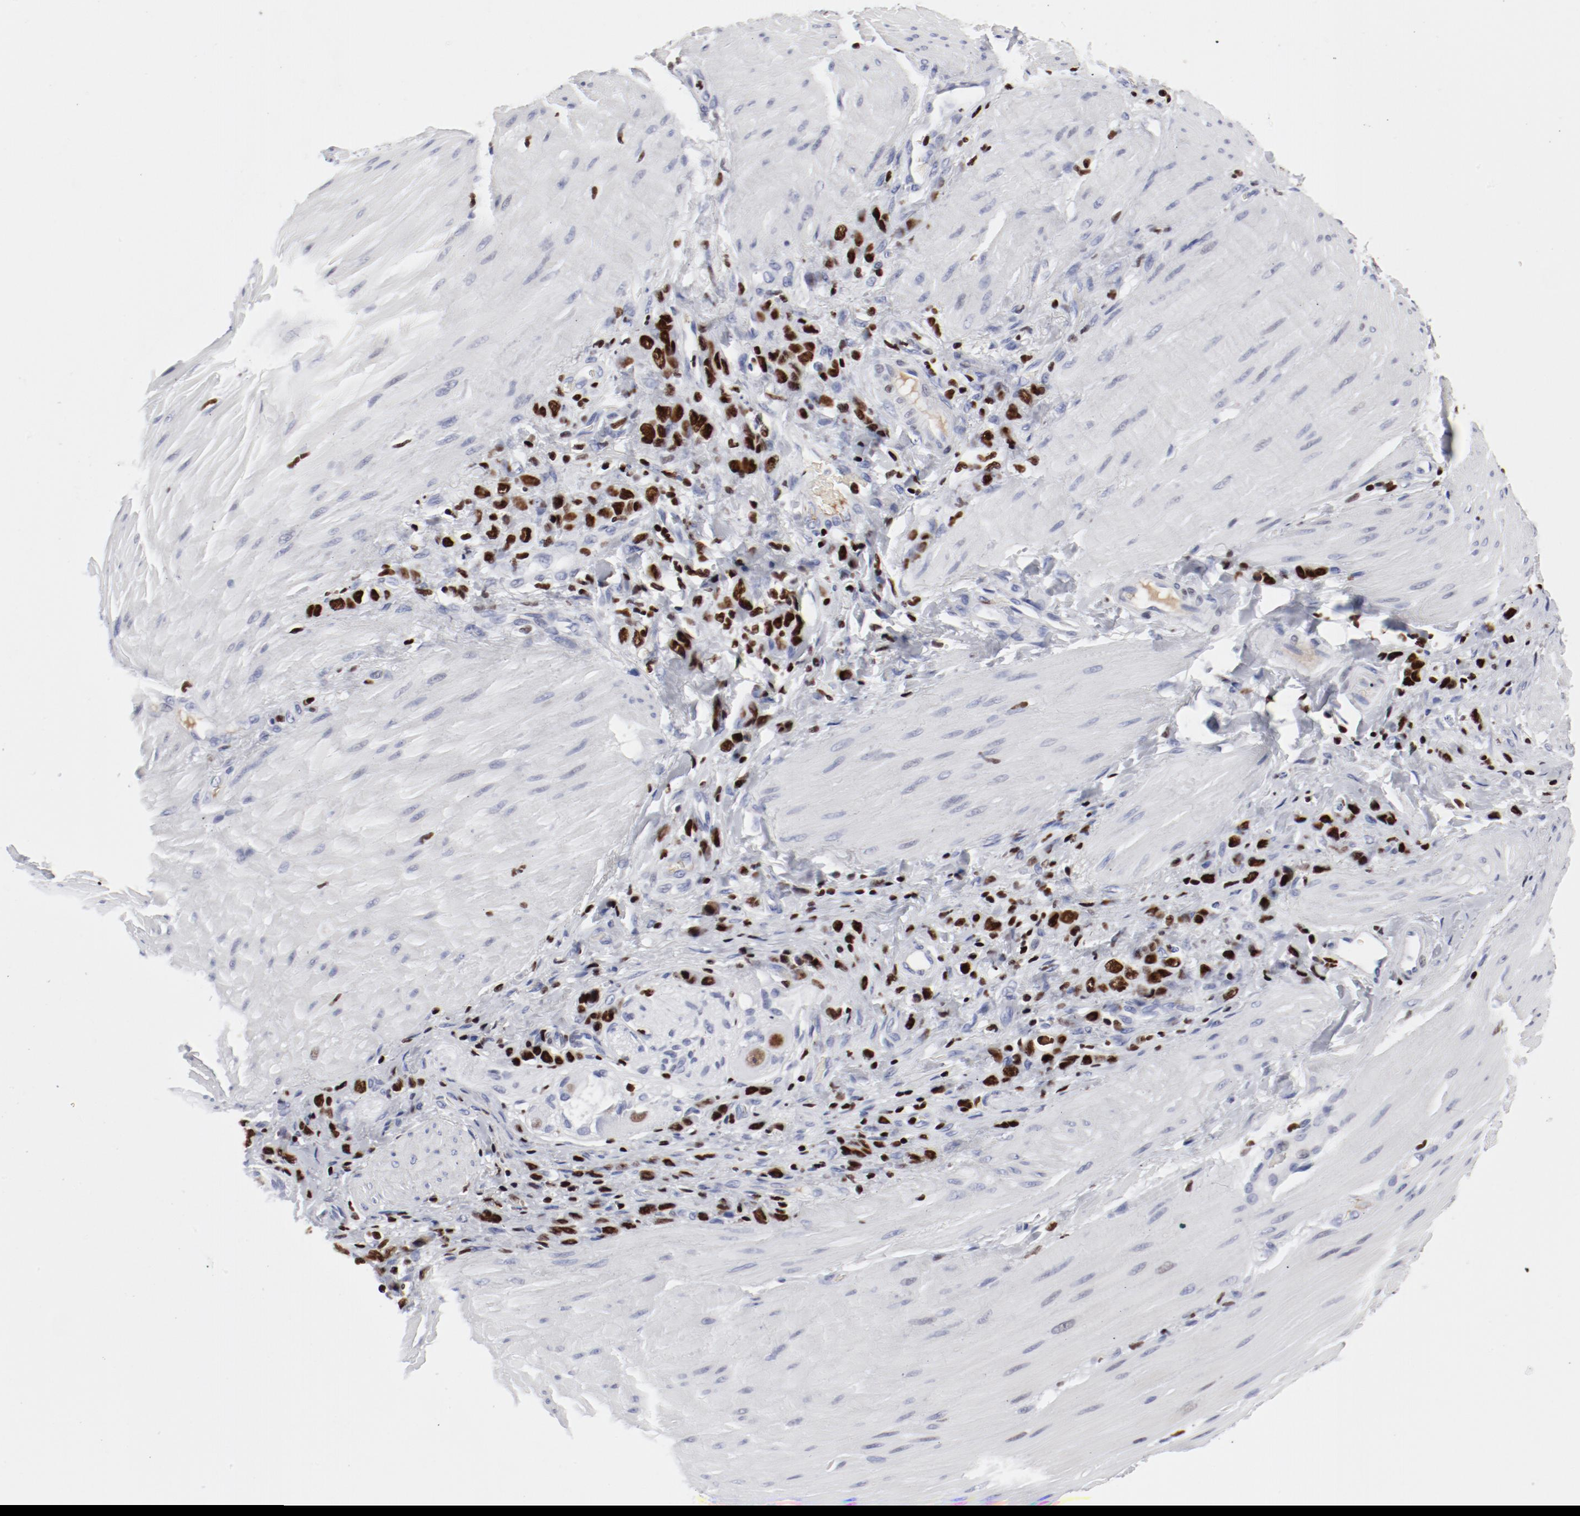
{"staining": {"intensity": "strong", "quantity": ">75%", "location": "nuclear"}, "tissue": "stomach cancer", "cell_type": "Tumor cells", "image_type": "cancer", "snomed": [{"axis": "morphology", "description": "Normal tissue, NOS"}, {"axis": "morphology", "description": "Adenocarcinoma, NOS"}, {"axis": "topography", "description": "Stomach"}], "caption": "This photomicrograph reveals stomach adenocarcinoma stained with IHC to label a protein in brown. The nuclear of tumor cells show strong positivity for the protein. Nuclei are counter-stained blue.", "gene": "SMARCC2", "patient": {"sex": "male", "age": 82}}